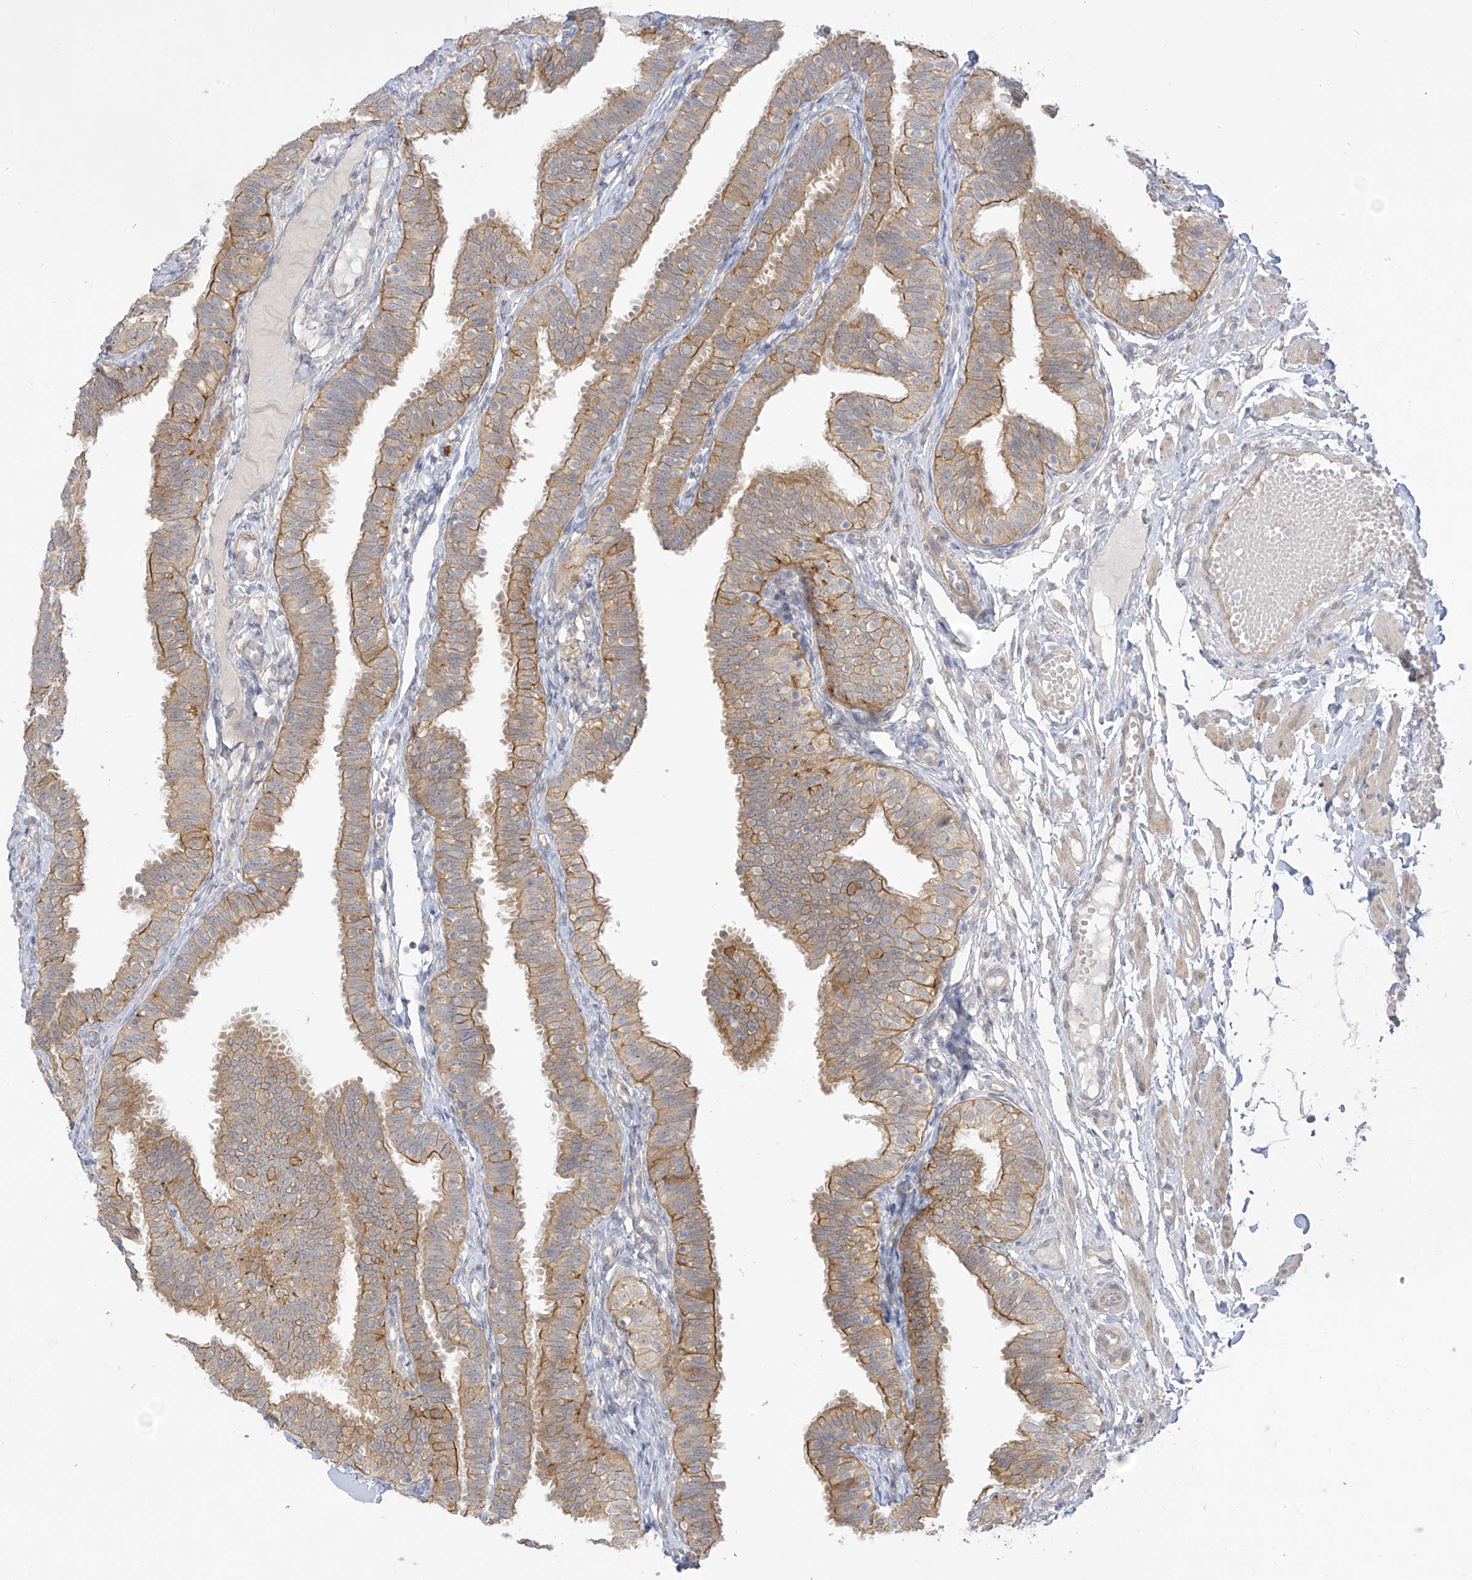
{"staining": {"intensity": "moderate", "quantity": ">75%", "location": "cytoplasmic/membranous"}, "tissue": "fallopian tube", "cell_type": "Glandular cells", "image_type": "normal", "snomed": [{"axis": "morphology", "description": "Normal tissue, NOS"}, {"axis": "topography", "description": "Fallopian tube"}], "caption": "Protein staining by immunohistochemistry (IHC) exhibits moderate cytoplasmic/membranous positivity in about >75% of glandular cells in benign fallopian tube. (DAB (3,3'-diaminobenzidine) IHC with brightfield microscopy, high magnification).", "gene": "EIPR1", "patient": {"sex": "female", "age": 35}}